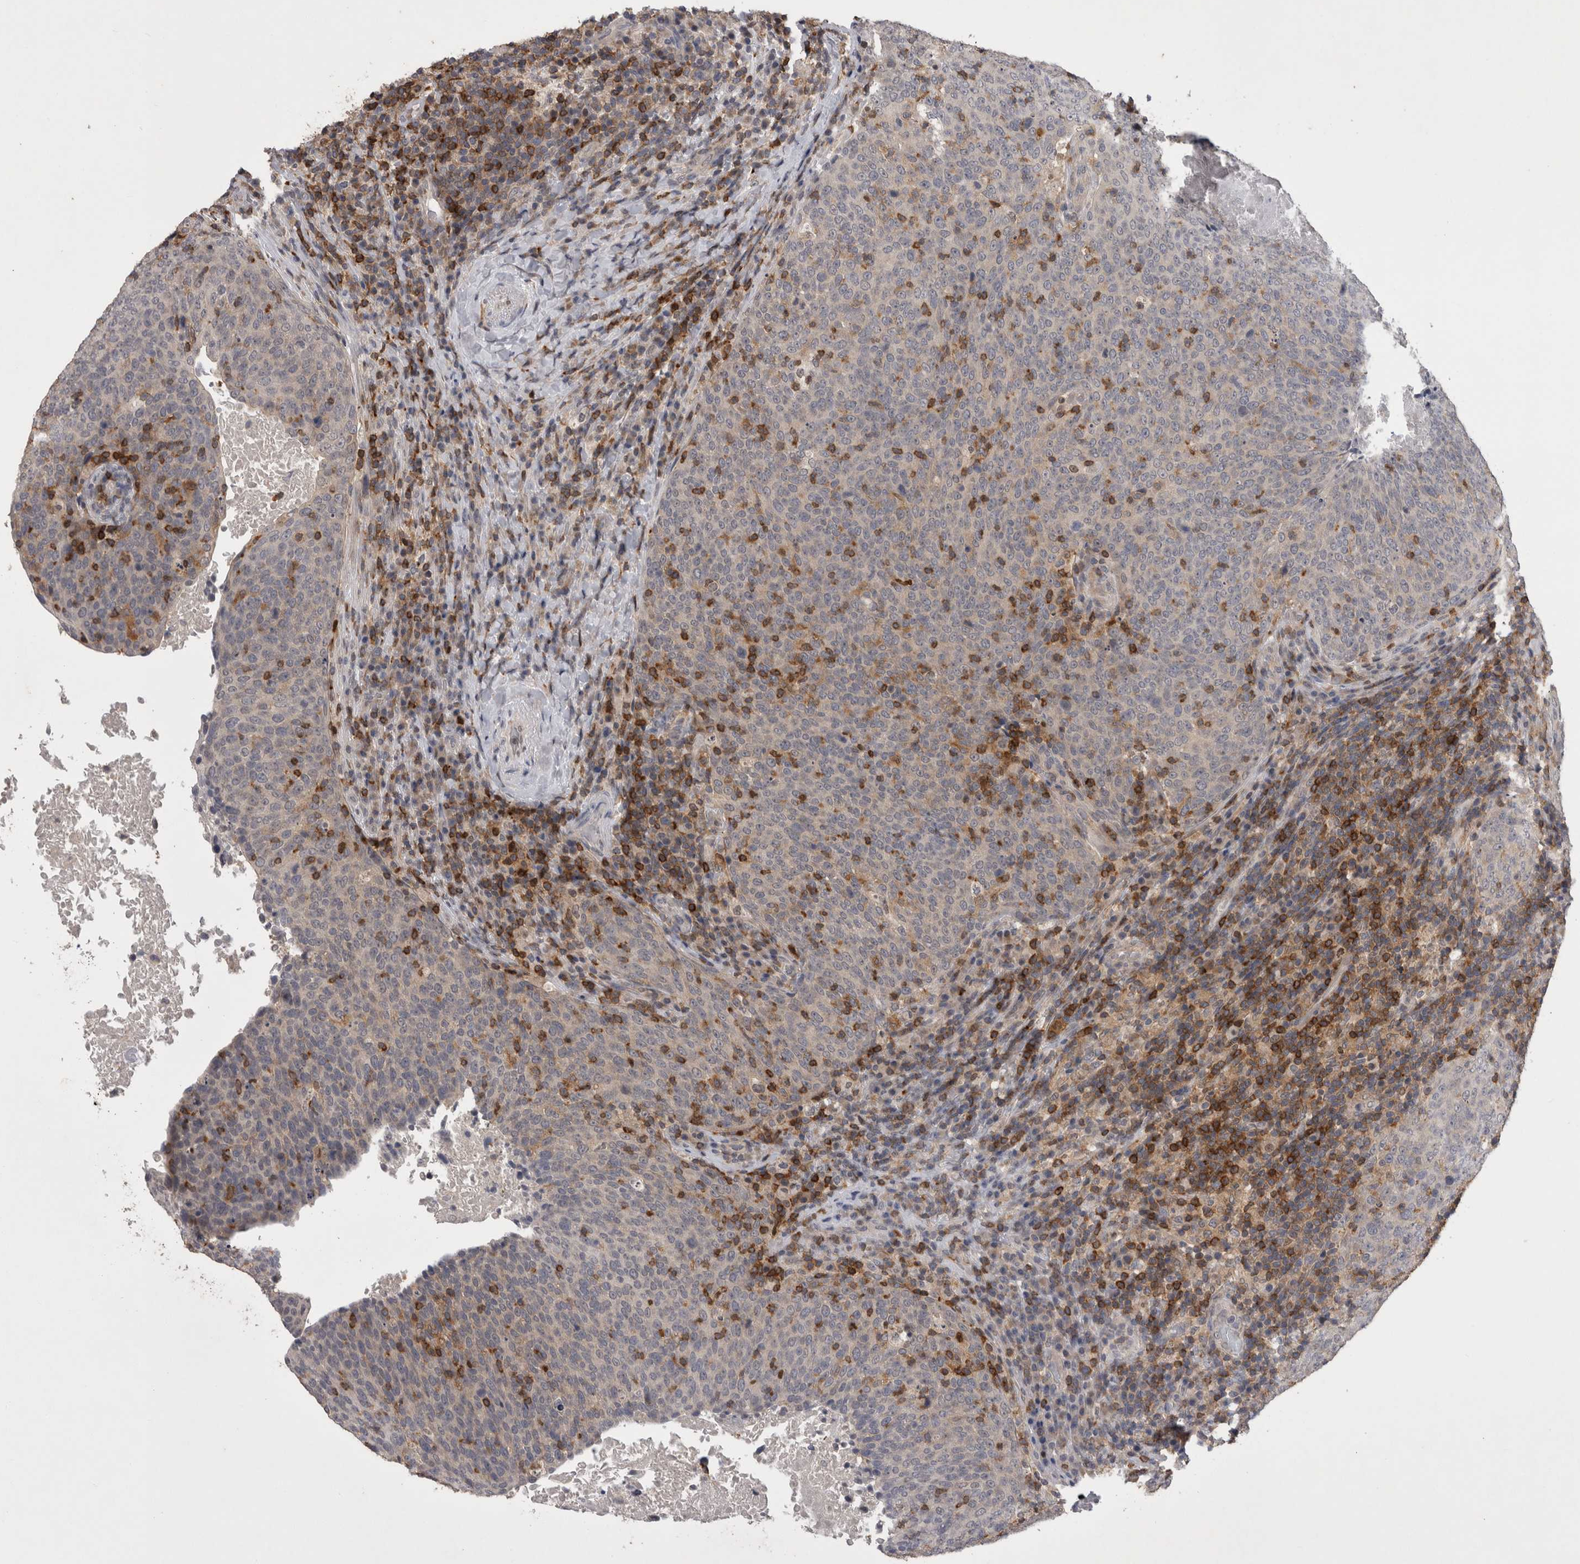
{"staining": {"intensity": "negative", "quantity": "none", "location": "none"}, "tissue": "head and neck cancer", "cell_type": "Tumor cells", "image_type": "cancer", "snomed": [{"axis": "morphology", "description": "Squamous cell carcinoma, NOS"}, {"axis": "morphology", "description": "Squamous cell carcinoma, metastatic, NOS"}, {"axis": "topography", "description": "Lymph node"}, {"axis": "topography", "description": "Head-Neck"}], "caption": "IHC of head and neck cancer demonstrates no expression in tumor cells.", "gene": "NFATC2", "patient": {"sex": "male", "age": 62}}